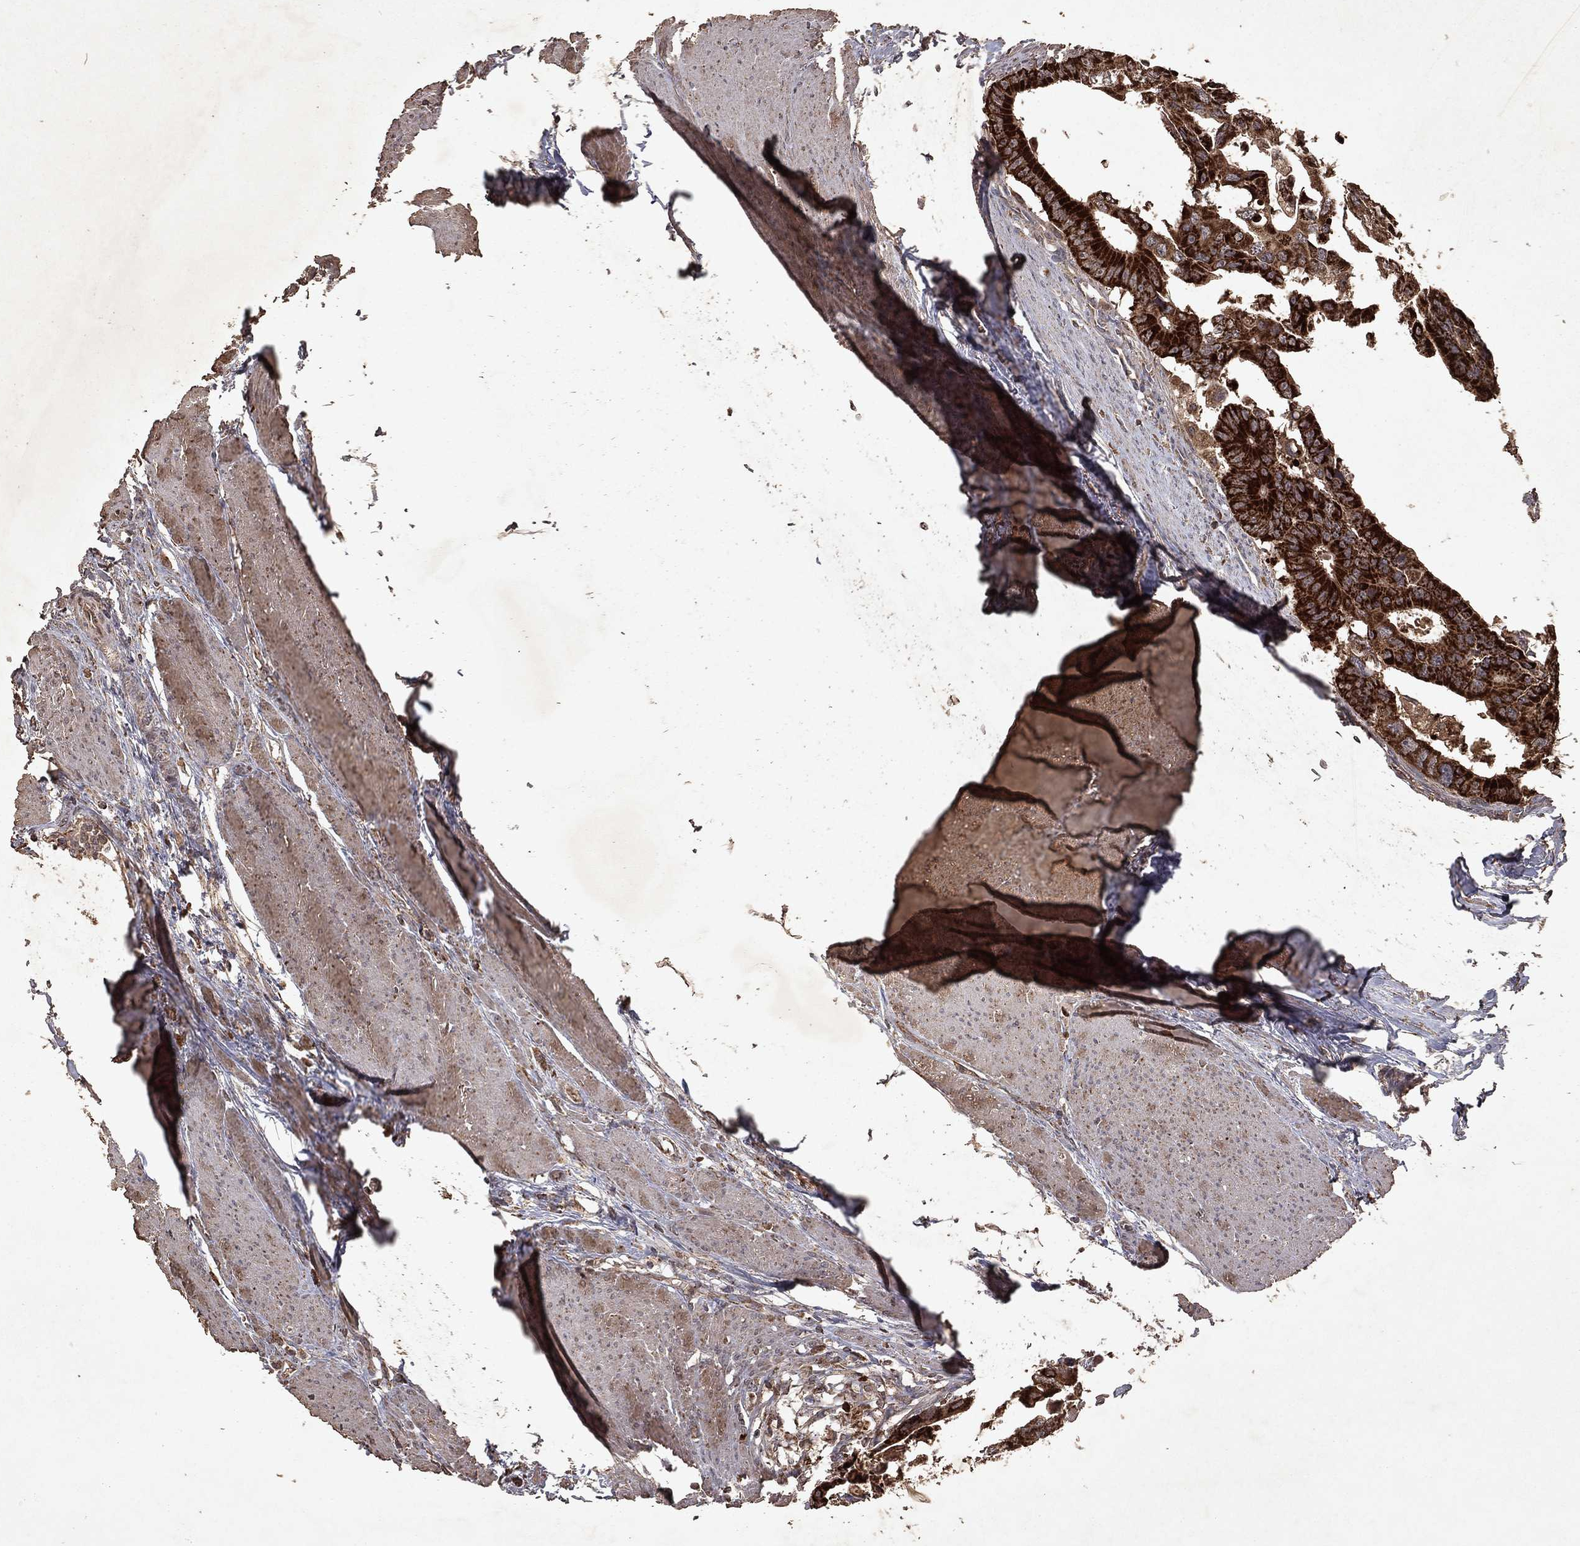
{"staining": {"intensity": "strong", "quantity": ">75%", "location": "cytoplasmic/membranous"}, "tissue": "colorectal cancer", "cell_type": "Tumor cells", "image_type": "cancer", "snomed": [{"axis": "morphology", "description": "Adenocarcinoma, NOS"}, {"axis": "topography", "description": "Rectum"}], "caption": "The histopathology image displays staining of adenocarcinoma (colorectal), revealing strong cytoplasmic/membranous protein expression (brown color) within tumor cells.", "gene": "PYROXD2", "patient": {"sex": "male", "age": 64}}